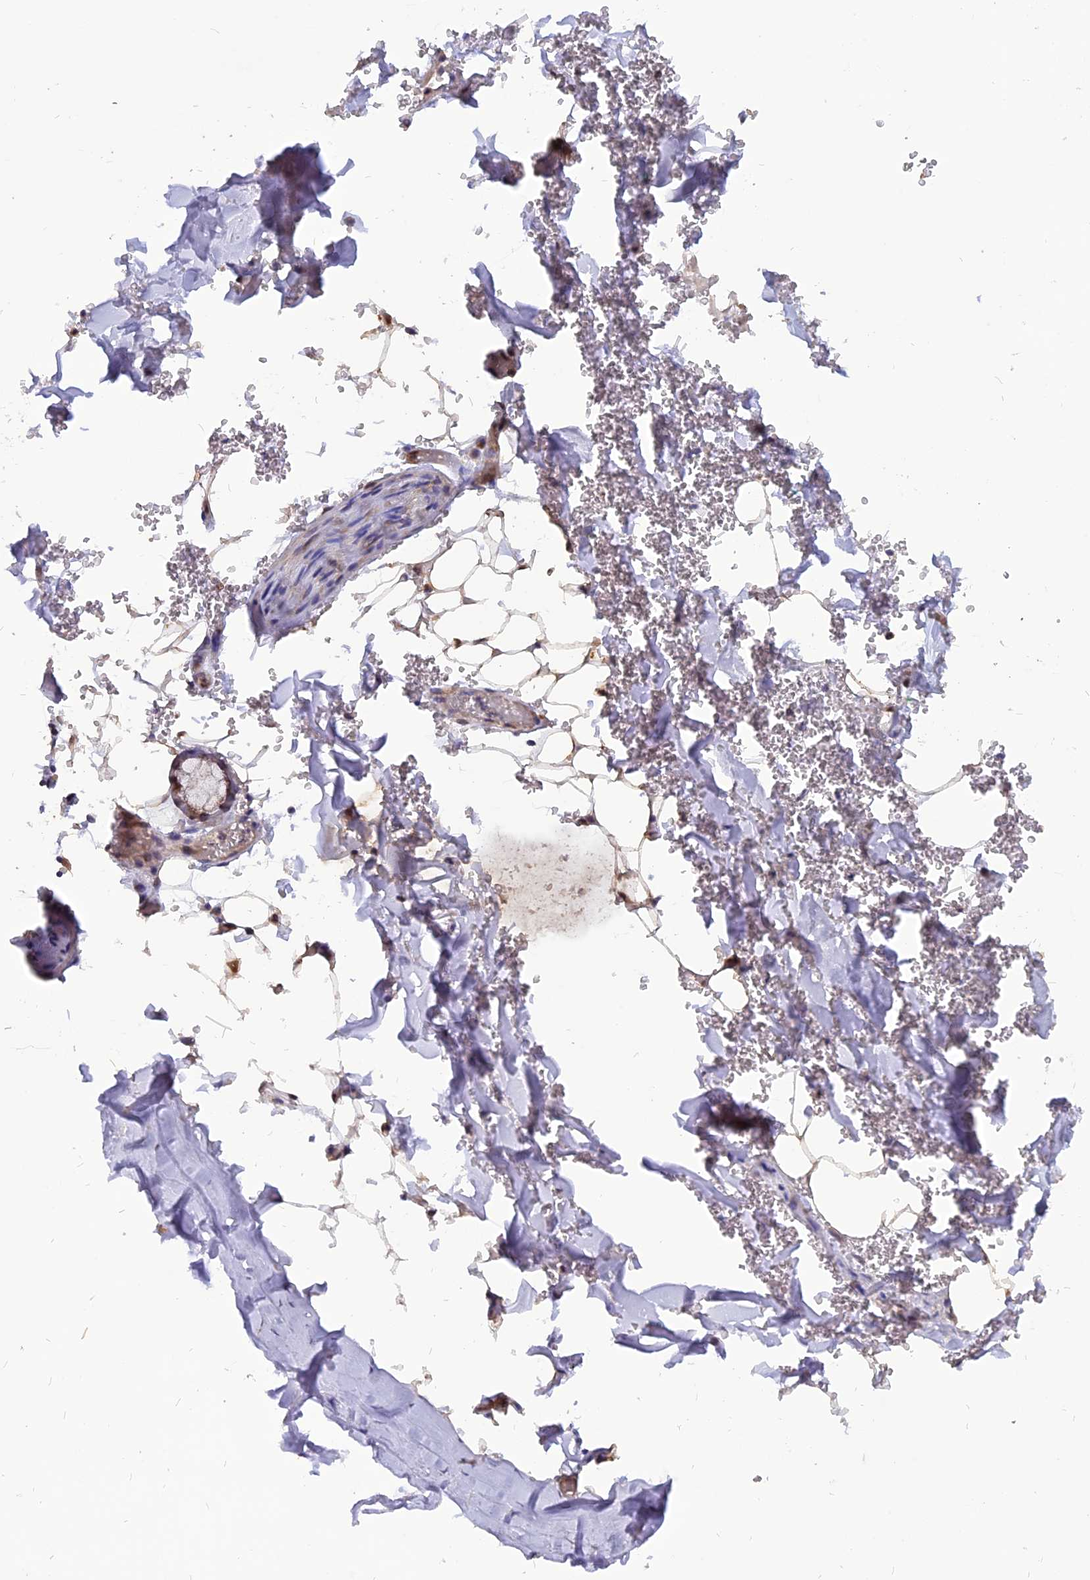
{"staining": {"intensity": "moderate", "quantity": ">75%", "location": "nuclear"}, "tissue": "adipose tissue", "cell_type": "Adipocytes", "image_type": "normal", "snomed": [{"axis": "morphology", "description": "Normal tissue, NOS"}, {"axis": "topography", "description": "Lymph node"}, {"axis": "topography", "description": "Bronchus"}], "caption": "The photomicrograph shows a brown stain indicating the presence of a protein in the nuclear of adipocytes in adipose tissue. Using DAB (brown) and hematoxylin (blue) stains, captured at high magnification using brightfield microscopy.", "gene": "TMEM263", "patient": {"sex": "male", "age": 63}}